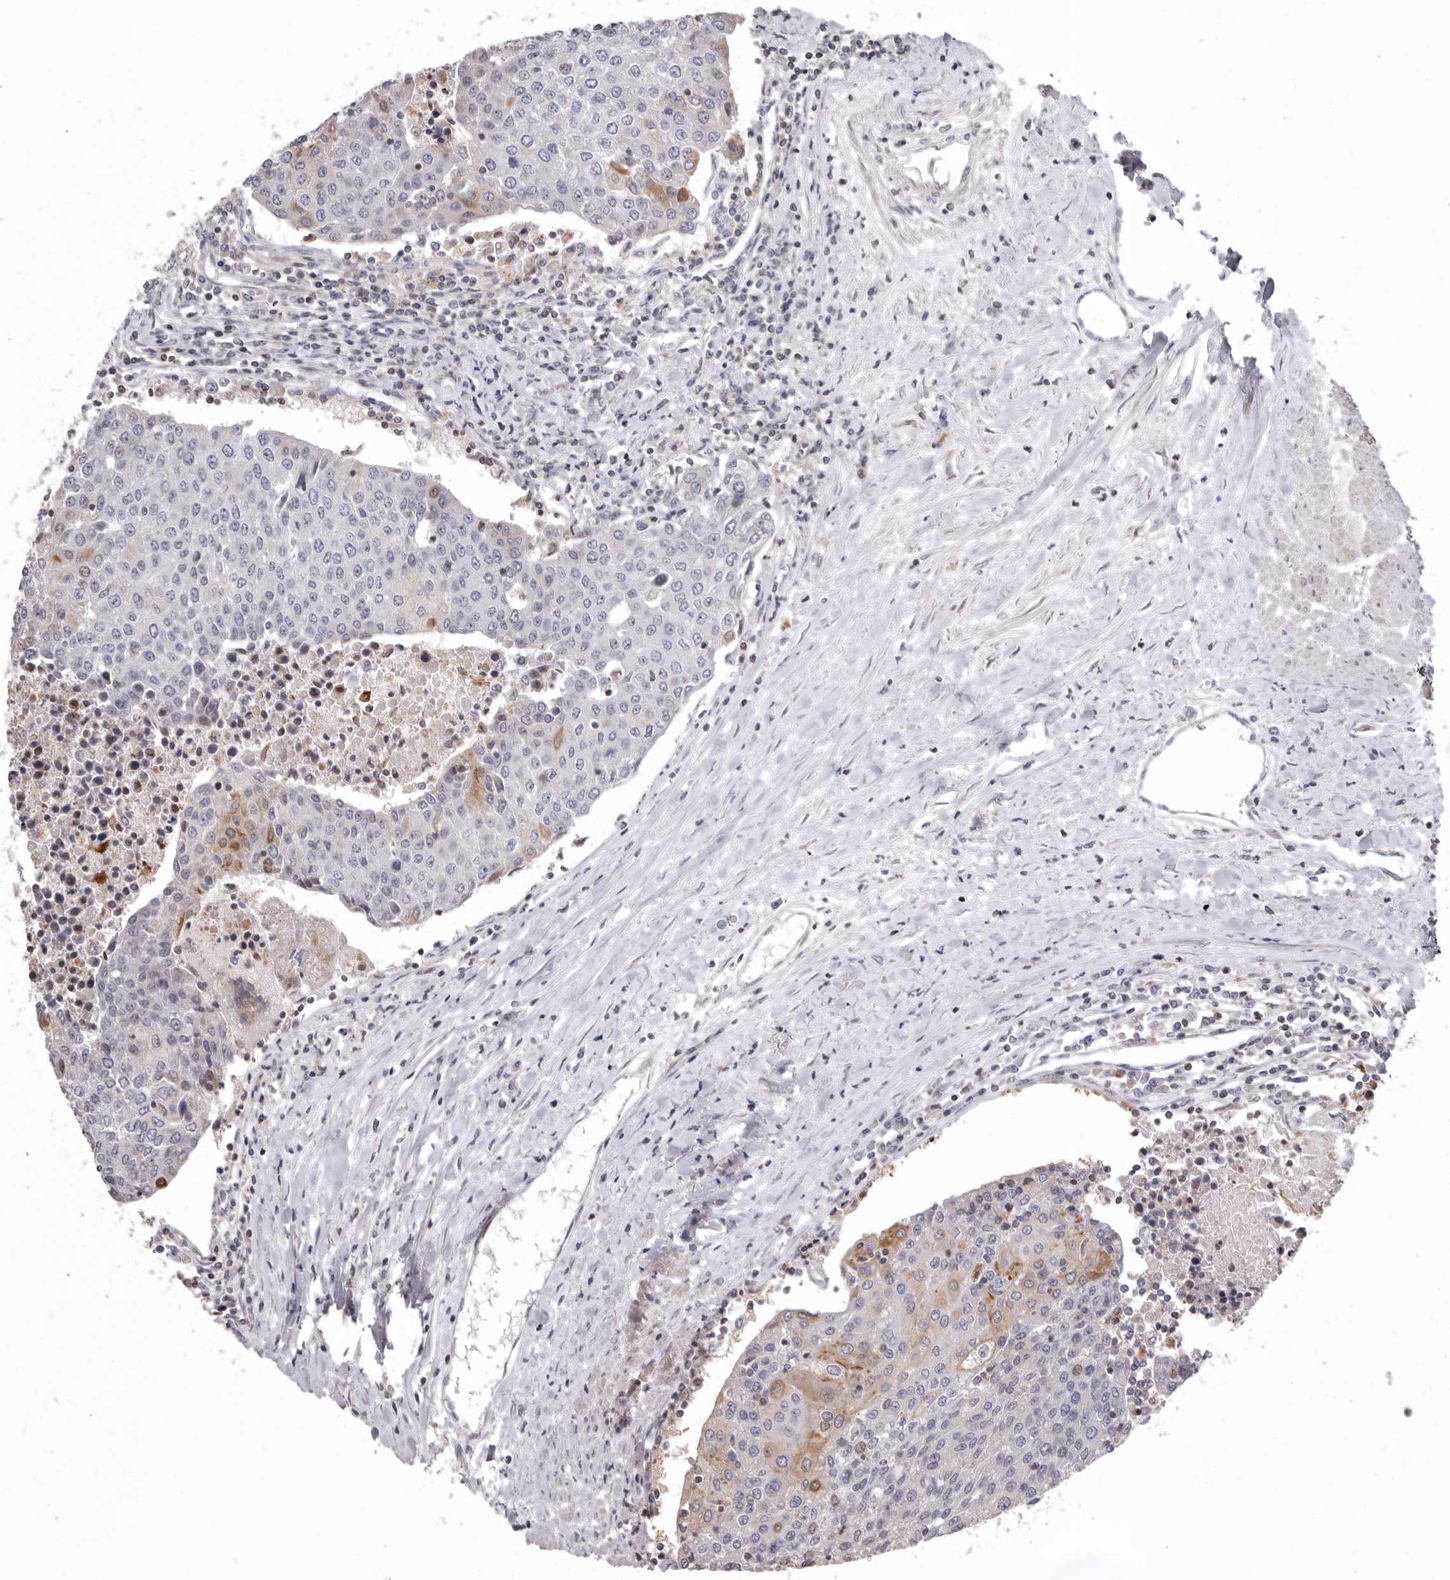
{"staining": {"intensity": "weak", "quantity": "<25%", "location": "nuclear"}, "tissue": "urothelial cancer", "cell_type": "Tumor cells", "image_type": "cancer", "snomed": [{"axis": "morphology", "description": "Urothelial carcinoma, High grade"}, {"axis": "topography", "description": "Urinary bladder"}], "caption": "Tumor cells show no significant positivity in high-grade urothelial carcinoma. The staining was performed using DAB (3,3'-diaminobenzidine) to visualize the protein expression in brown, while the nuclei were stained in blue with hematoxylin (Magnification: 20x).", "gene": "AZIN1", "patient": {"sex": "female", "age": 85}}